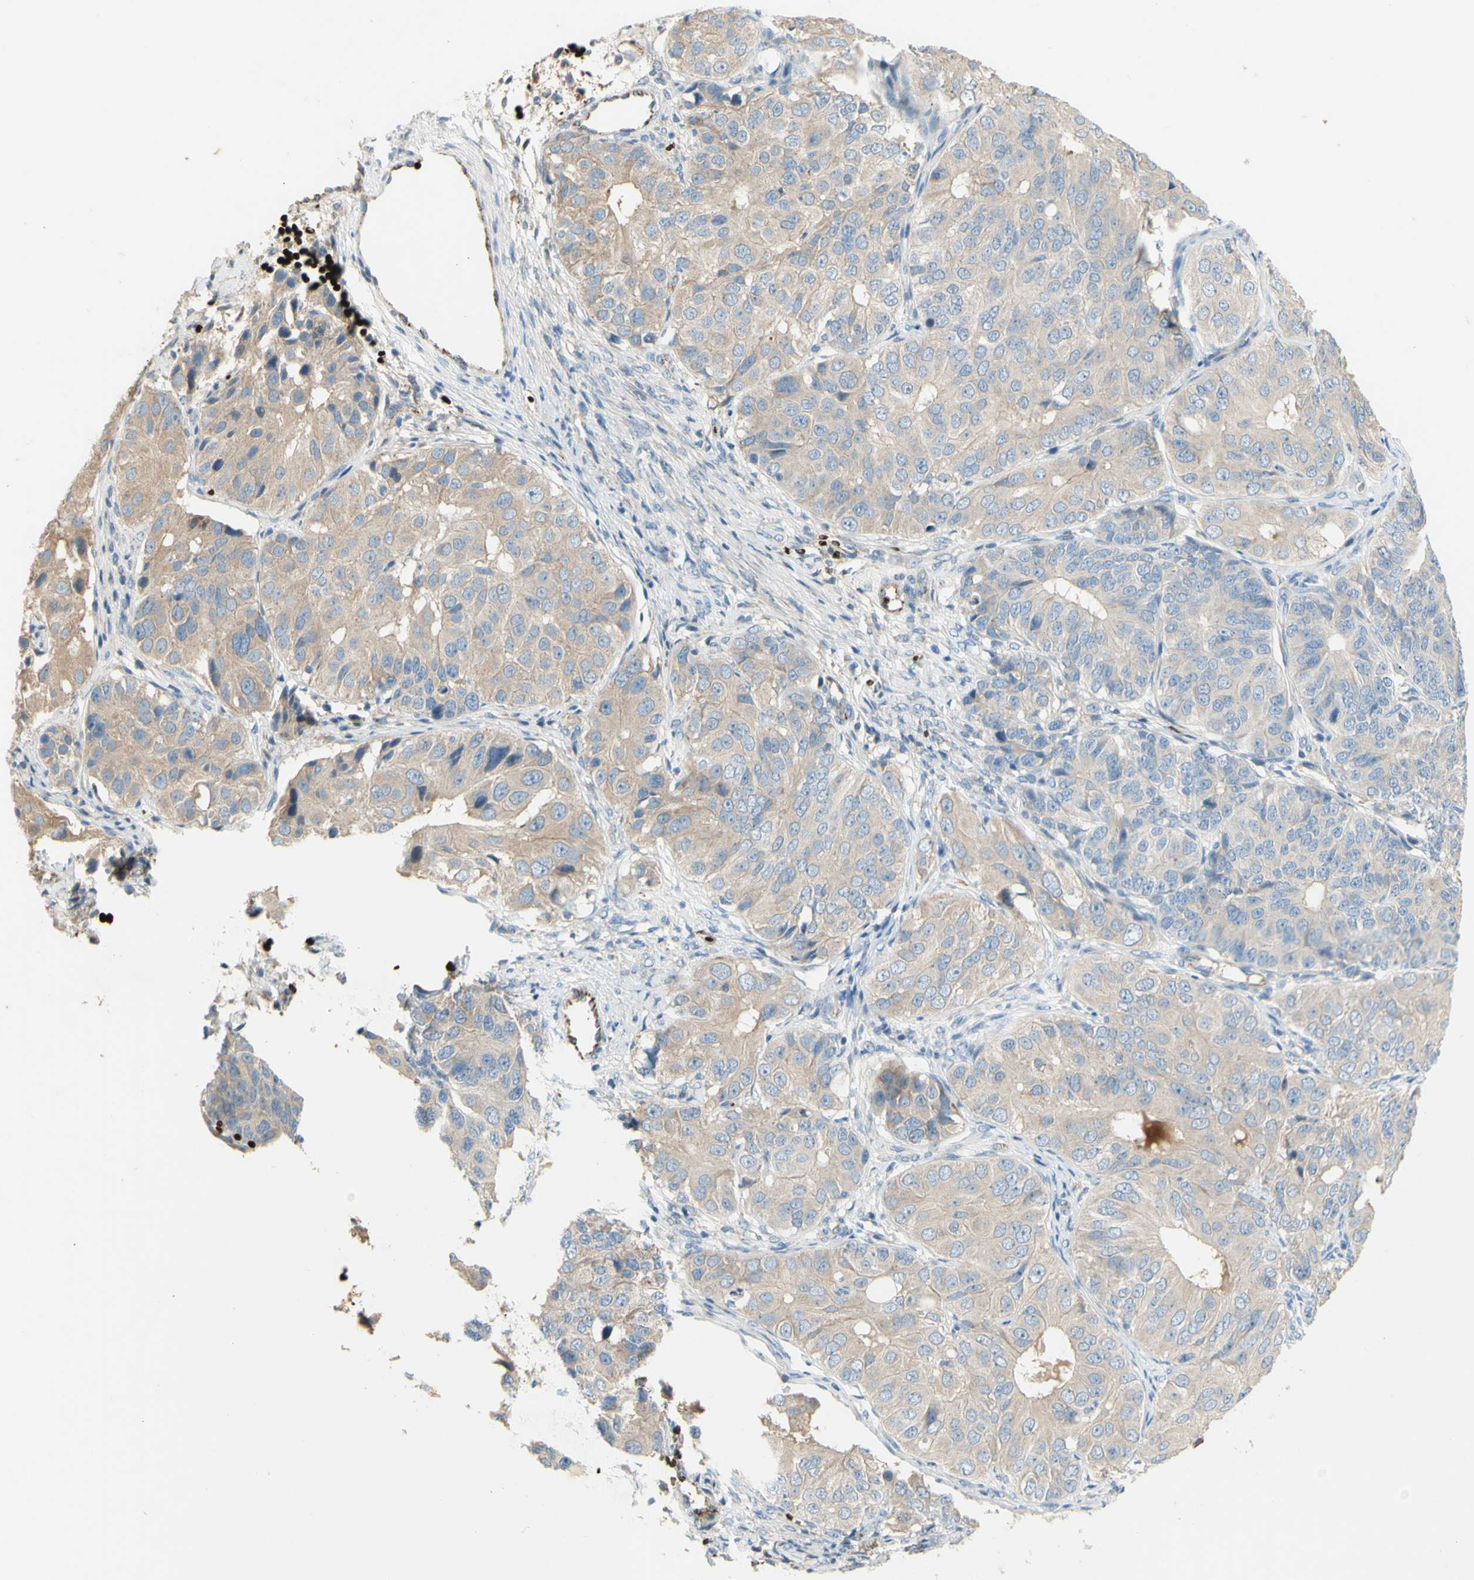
{"staining": {"intensity": "weak", "quantity": "25%-75%", "location": "cytoplasmic/membranous"}, "tissue": "ovarian cancer", "cell_type": "Tumor cells", "image_type": "cancer", "snomed": [{"axis": "morphology", "description": "Carcinoma, endometroid"}, {"axis": "topography", "description": "Ovary"}], "caption": "The micrograph shows immunohistochemical staining of ovarian cancer. There is weak cytoplasmic/membranous expression is present in about 25%-75% of tumor cells.", "gene": "GAN", "patient": {"sex": "female", "age": 51}}